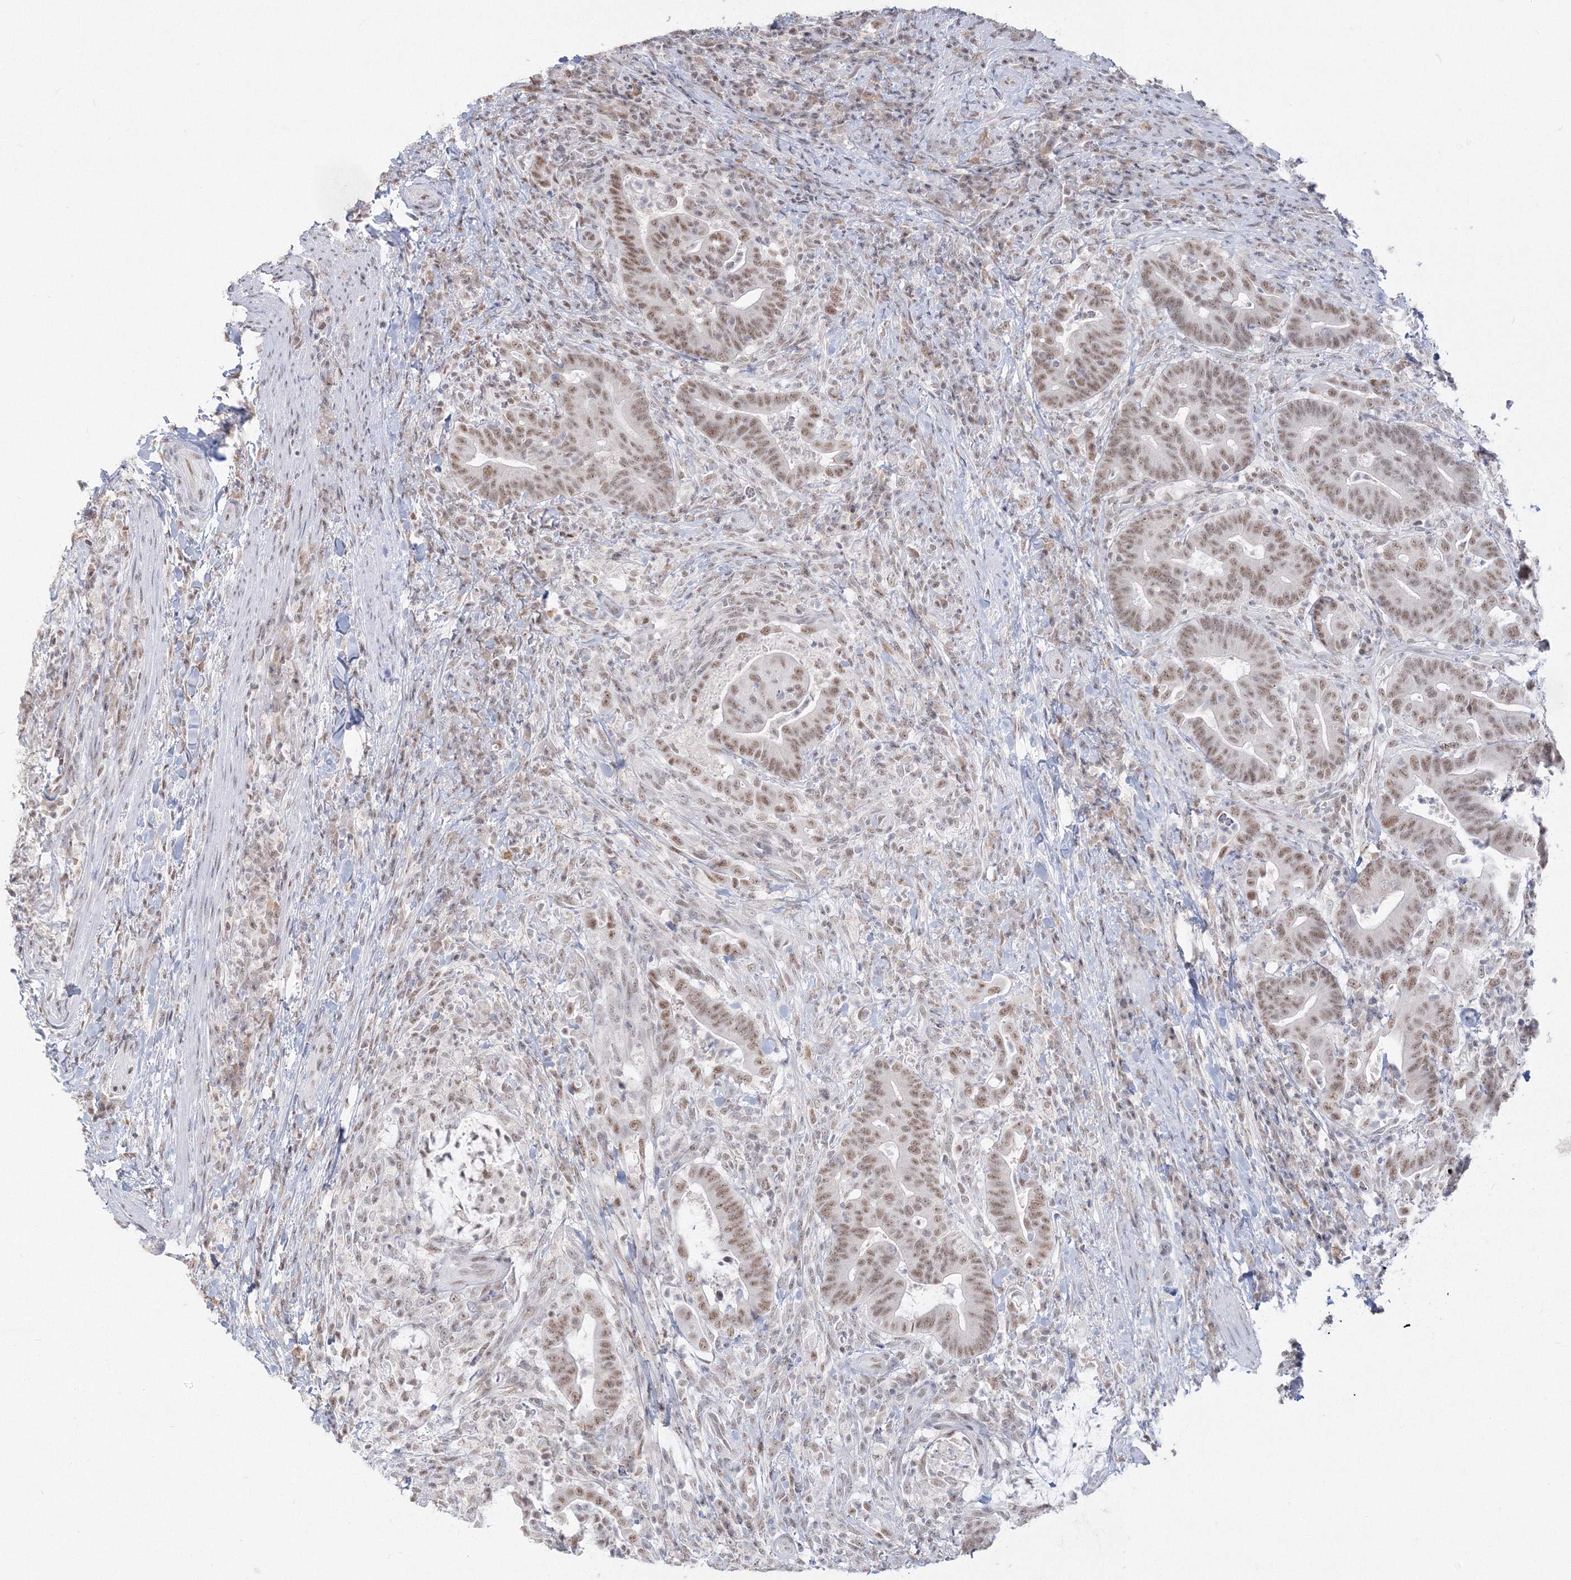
{"staining": {"intensity": "weak", "quantity": ">75%", "location": "nuclear"}, "tissue": "colorectal cancer", "cell_type": "Tumor cells", "image_type": "cancer", "snomed": [{"axis": "morphology", "description": "Adenocarcinoma, NOS"}, {"axis": "topography", "description": "Colon"}], "caption": "This micrograph demonstrates adenocarcinoma (colorectal) stained with immunohistochemistry to label a protein in brown. The nuclear of tumor cells show weak positivity for the protein. Nuclei are counter-stained blue.", "gene": "PPP4R2", "patient": {"sex": "female", "age": 66}}